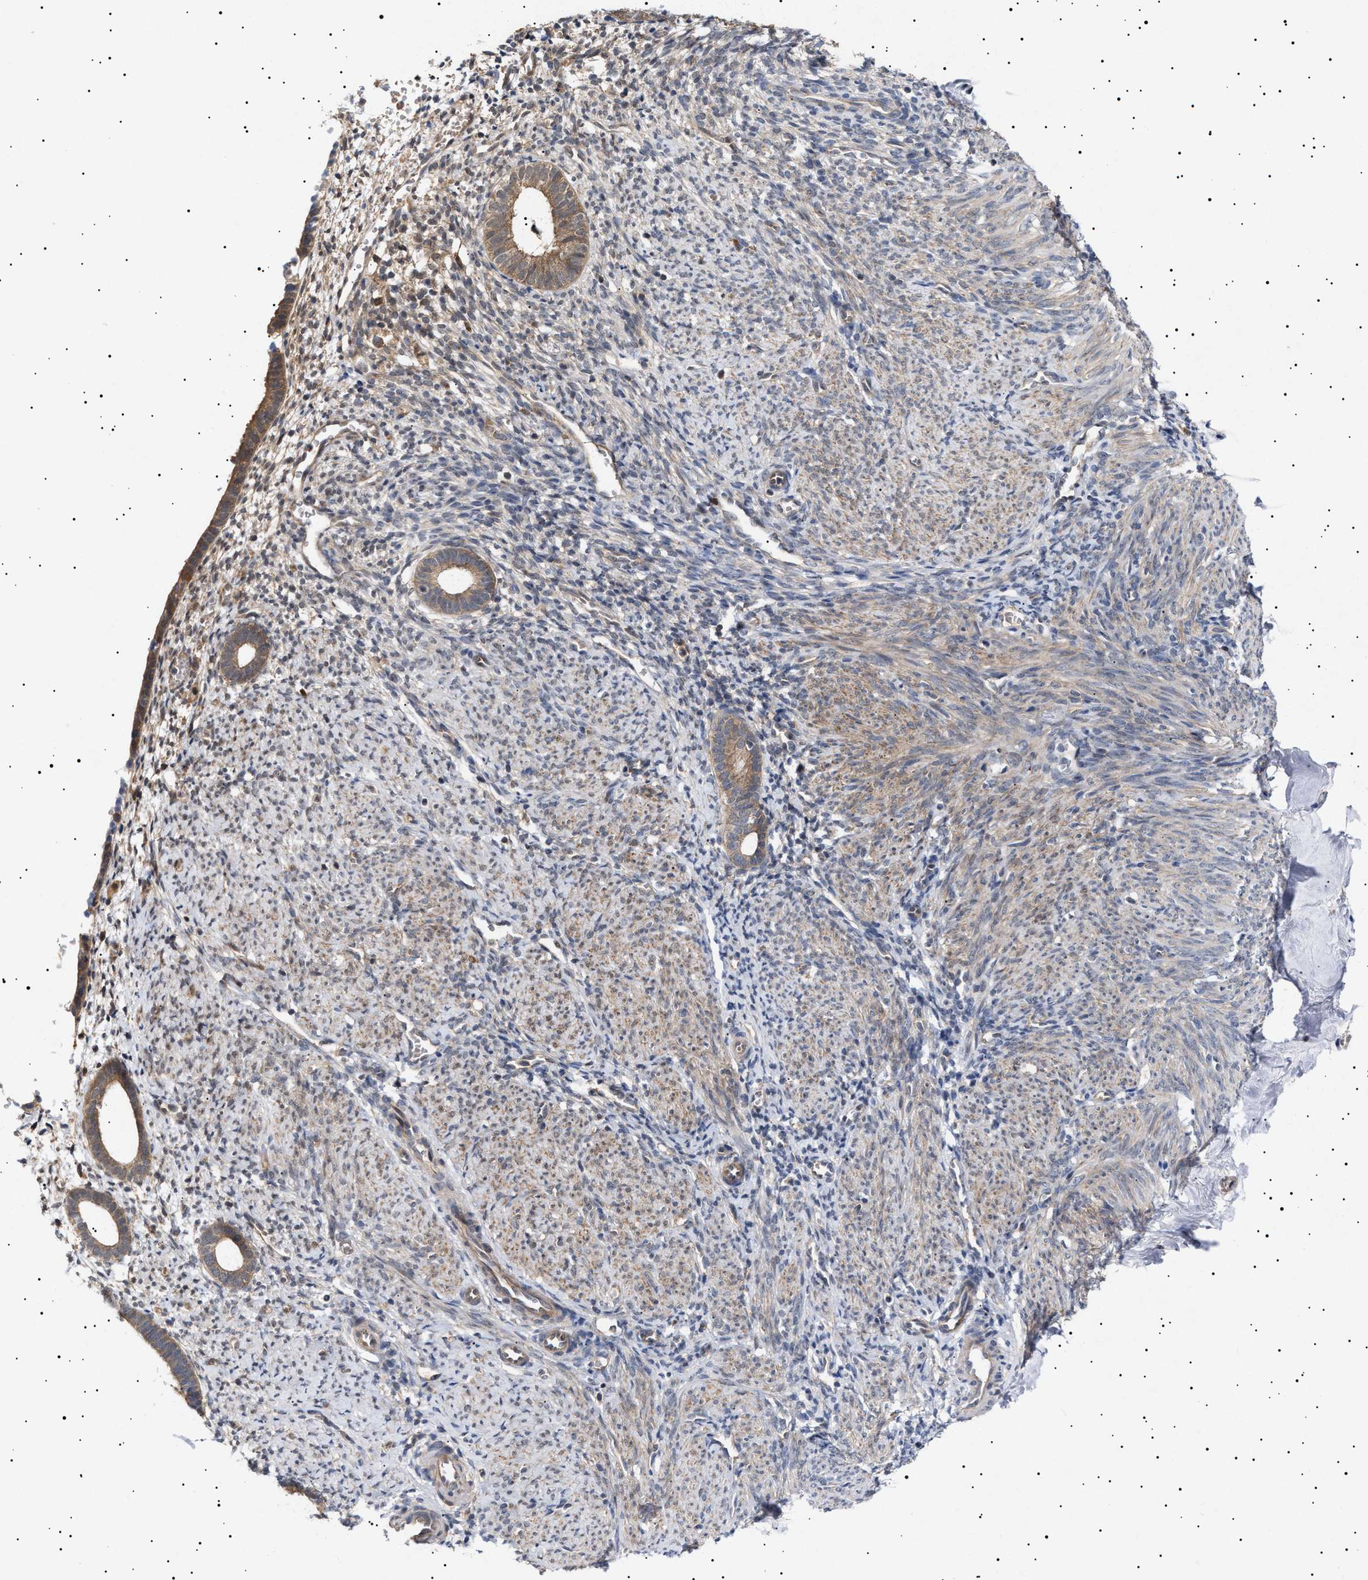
{"staining": {"intensity": "negative", "quantity": "none", "location": "none"}, "tissue": "endometrium", "cell_type": "Cells in endometrial stroma", "image_type": "normal", "snomed": [{"axis": "morphology", "description": "Normal tissue, NOS"}, {"axis": "morphology", "description": "Adenocarcinoma, NOS"}, {"axis": "topography", "description": "Endometrium"}], "caption": "The immunohistochemistry (IHC) image has no significant expression in cells in endometrial stroma of endometrium. (DAB immunohistochemistry with hematoxylin counter stain).", "gene": "NPLOC4", "patient": {"sex": "female", "age": 57}}